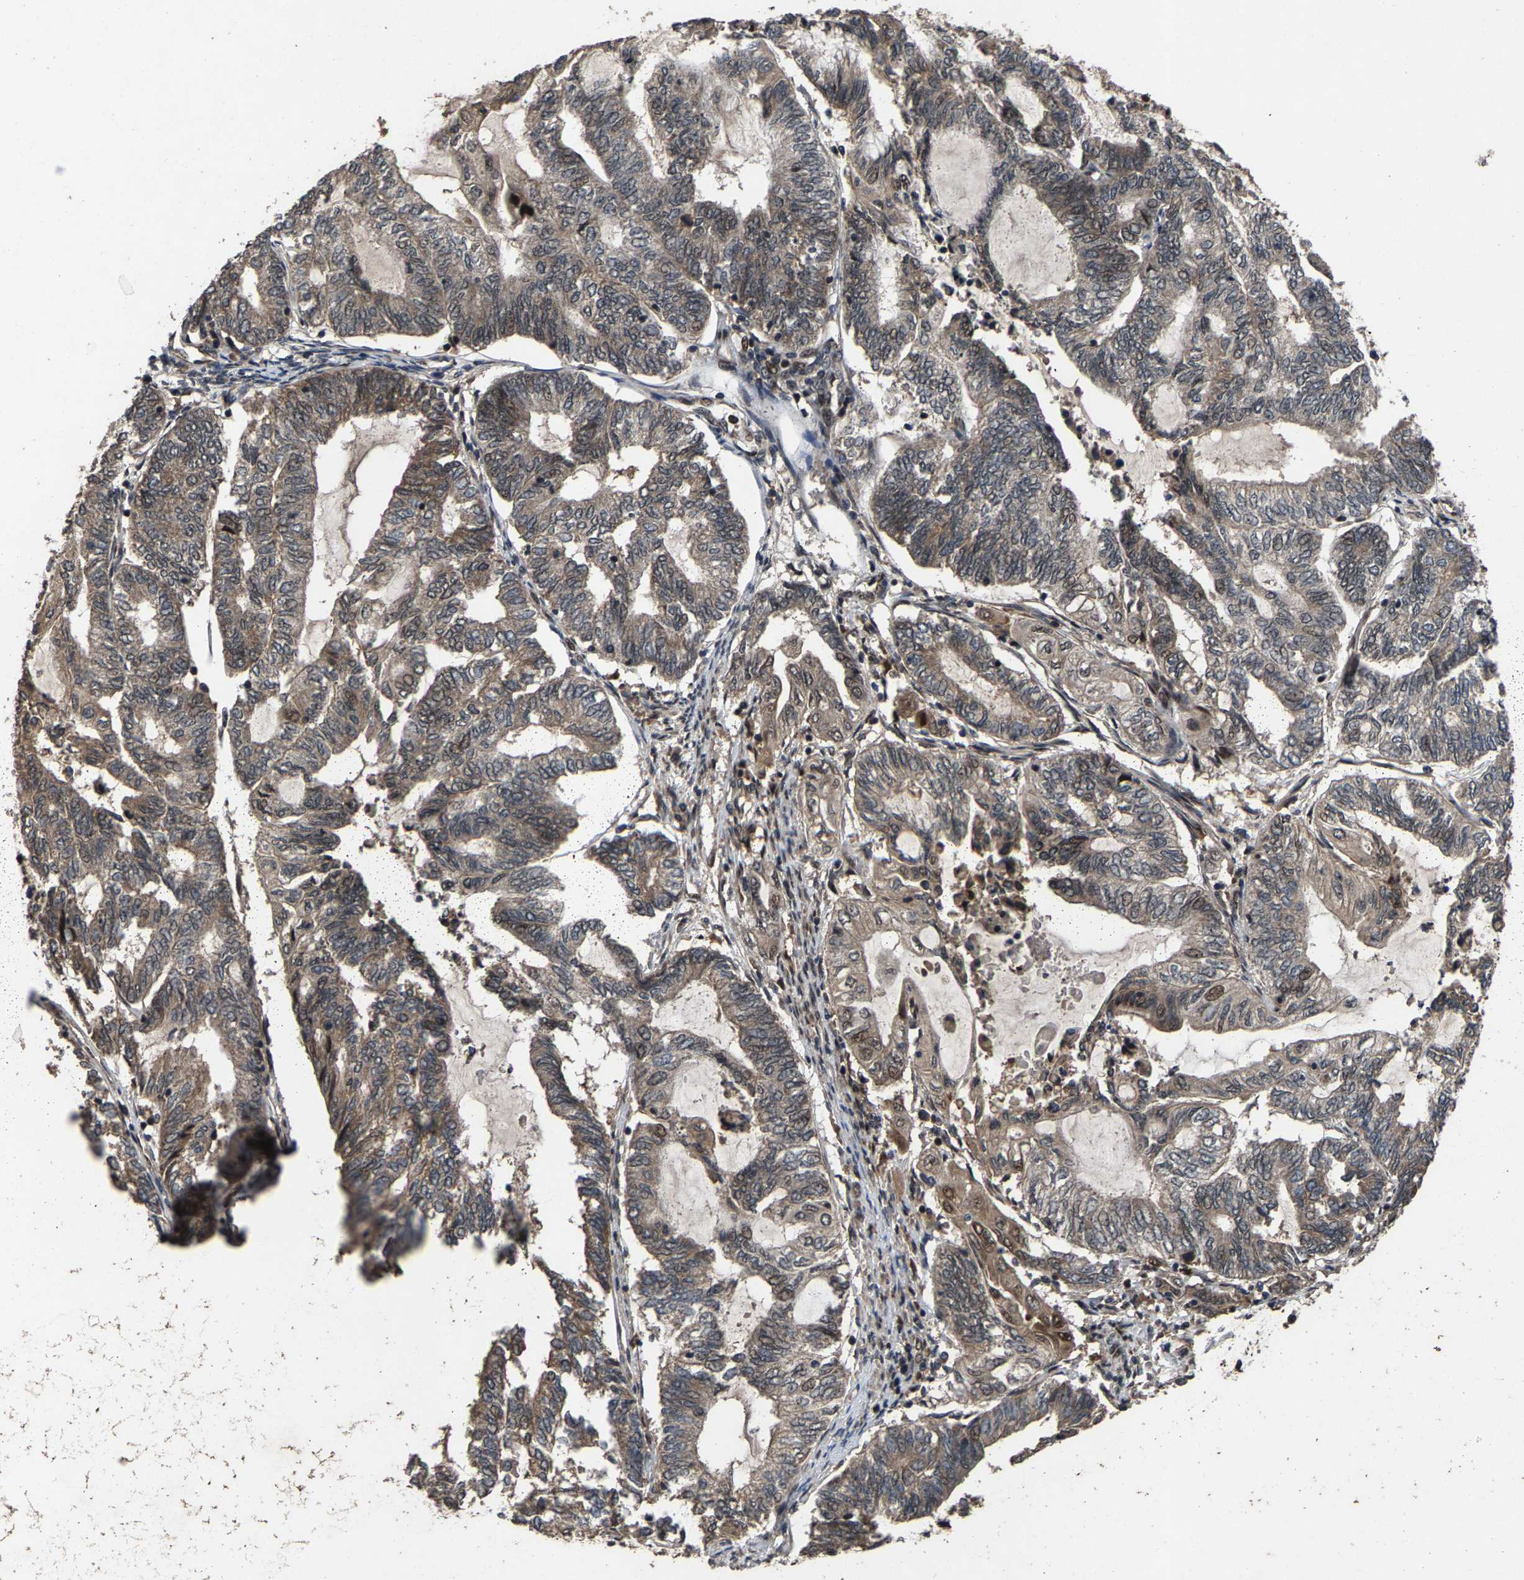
{"staining": {"intensity": "weak", "quantity": "25%-75%", "location": "cytoplasmic/membranous,nuclear"}, "tissue": "endometrial cancer", "cell_type": "Tumor cells", "image_type": "cancer", "snomed": [{"axis": "morphology", "description": "Adenocarcinoma, NOS"}, {"axis": "topography", "description": "Uterus"}, {"axis": "topography", "description": "Endometrium"}], "caption": "The immunohistochemical stain highlights weak cytoplasmic/membranous and nuclear expression in tumor cells of endometrial adenocarcinoma tissue. (Brightfield microscopy of DAB IHC at high magnification).", "gene": "HAUS6", "patient": {"sex": "female", "age": 70}}